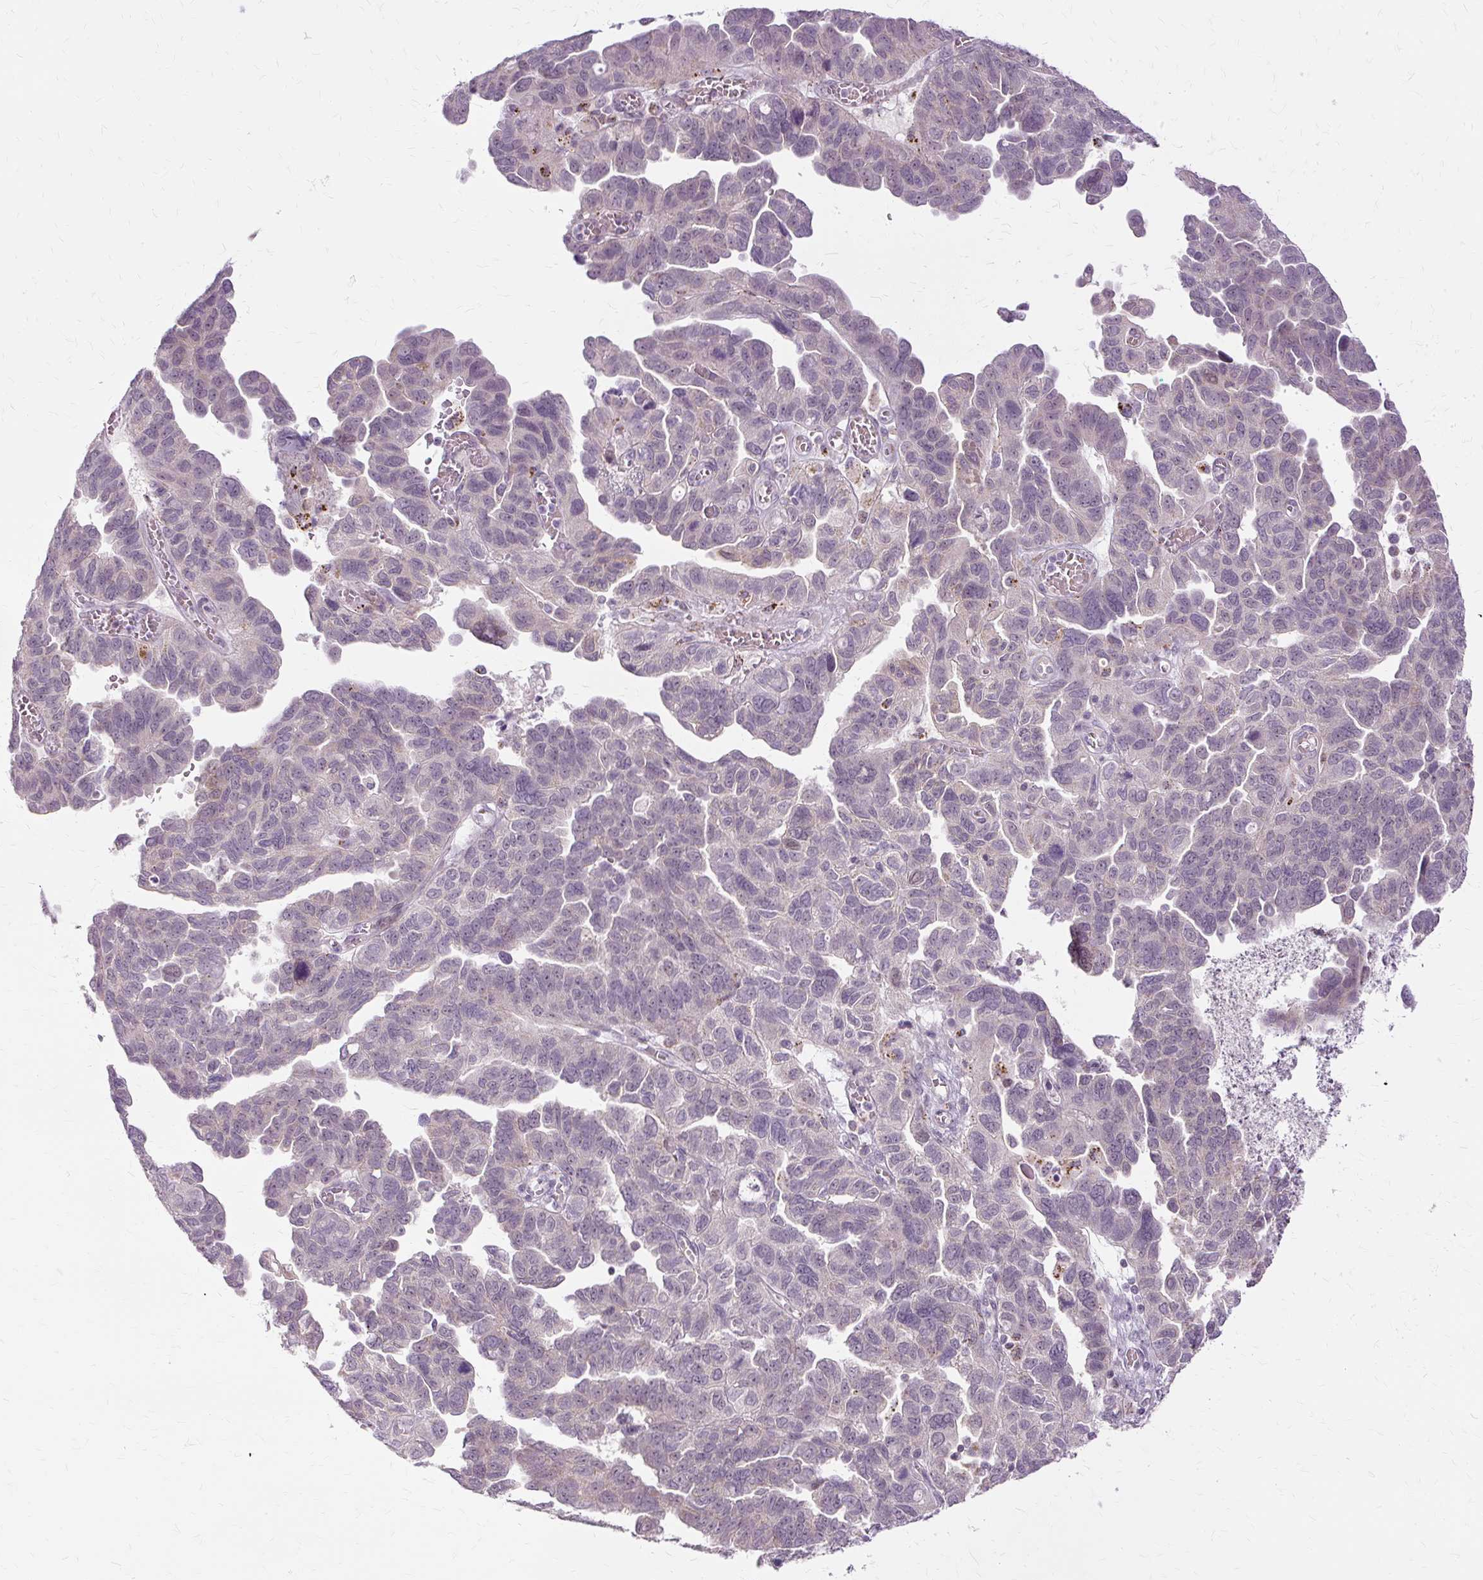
{"staining": {"intensity": "negative", "quantity": "none", "location": "none"}, "tissue": "ovarian cancer", "cell_type": "Tumor cells", "image_type": "cancer", "snomed": [{"axis": "morphology", "description": "Cystadenocarcinoma, serous, NOS"}, {"axis": "topography", "description": "Ovary"}], "caption": "Immunohistochemistry (IHC) histopathology image of human ovarian serous cystadenocarcinoma stained for a protein (brown), which displays no expression in tumor cells.", "gene": "MMACHC", "patient": {"sex": "female", "age": 64}}